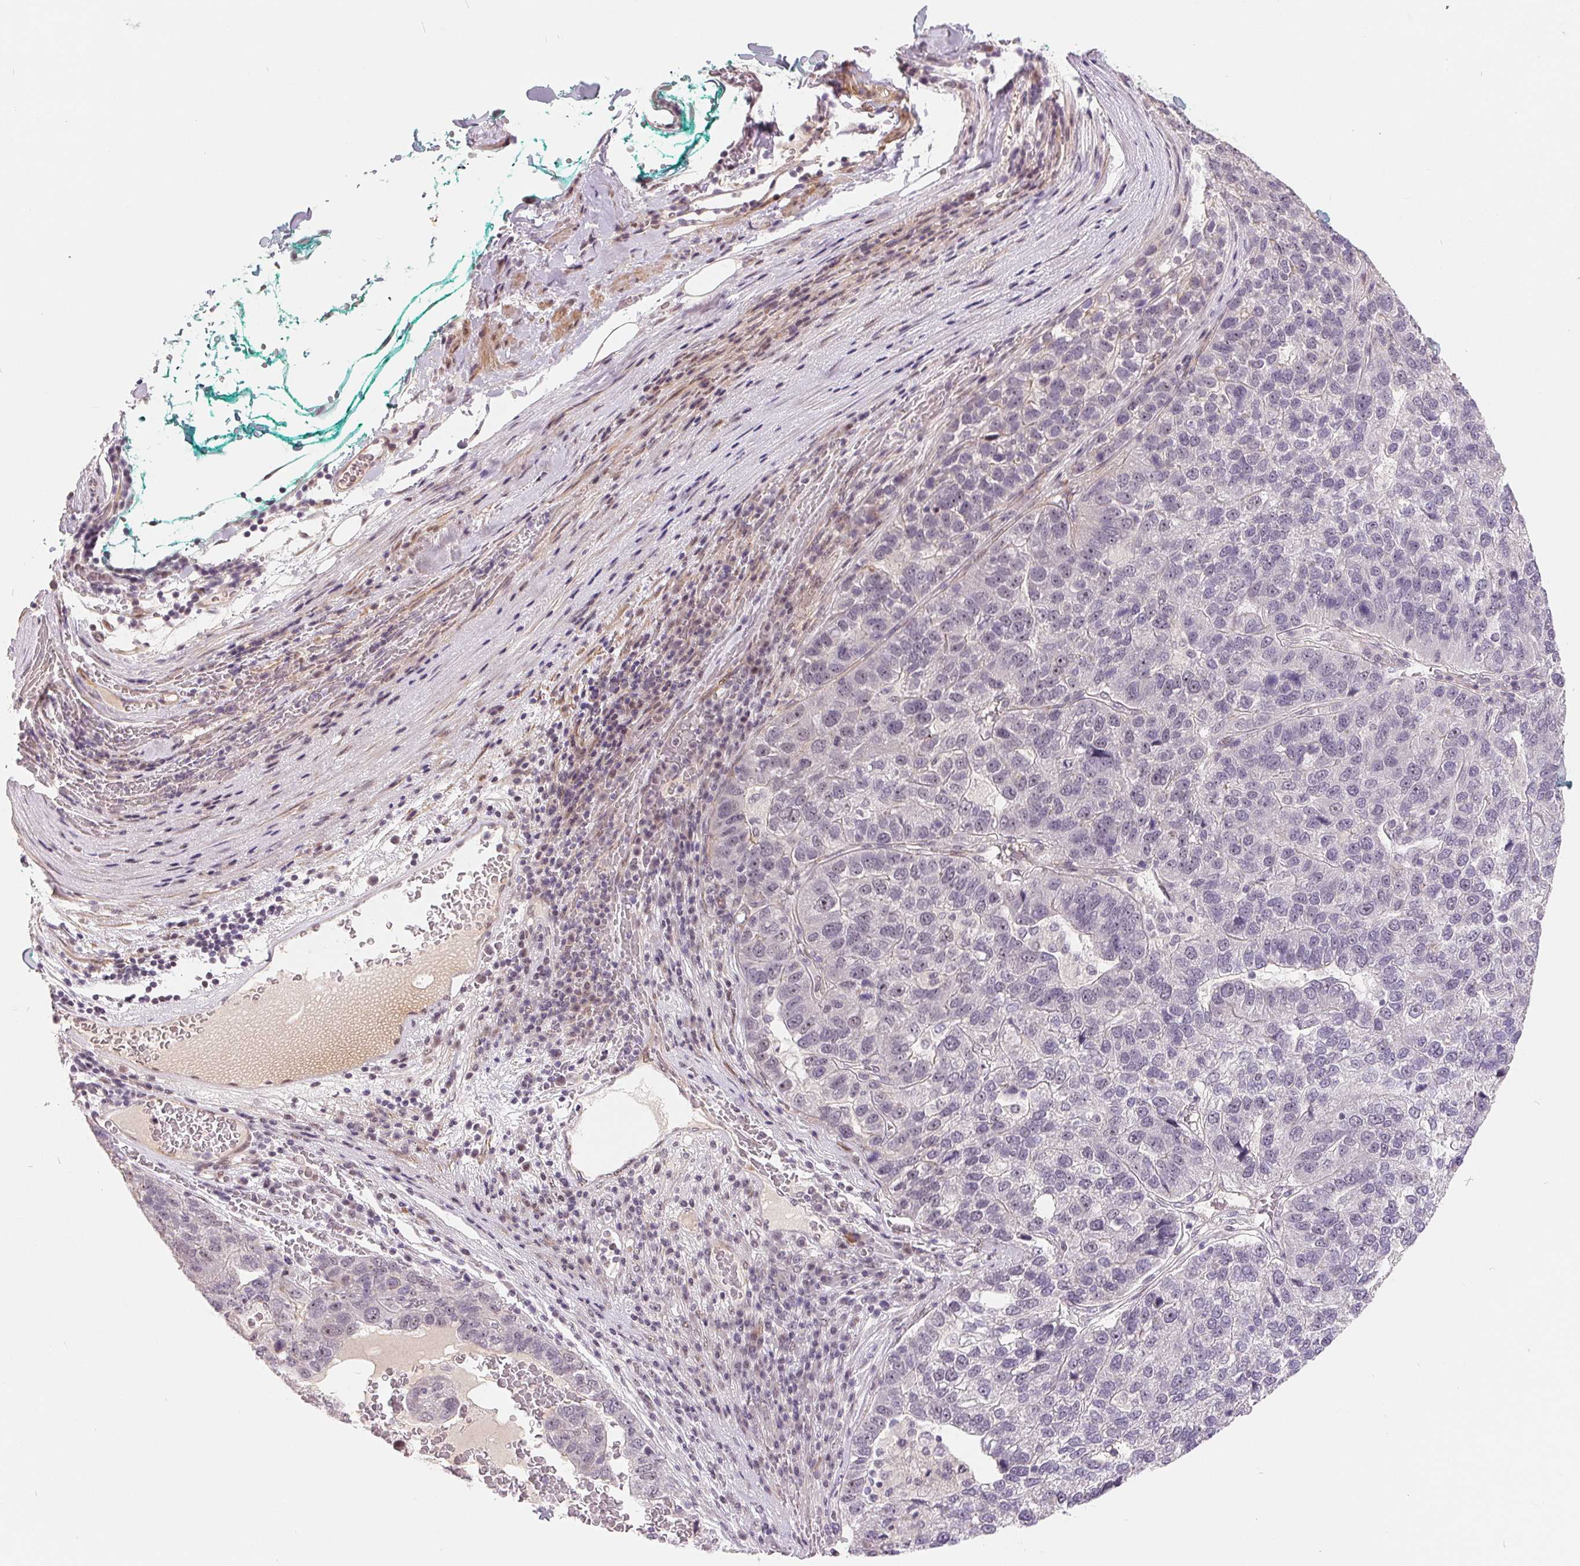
{"staining": {"intensity": "negative", "quantity": "none", "location": "none"}, "tissue": "pancreatic cancer", "cell_type": "Tumor cells", "image_type": "cancer", "snomed": [{"axis": "morphology", "description": "Adenocarcinoma, NOS"}, {"axis": "topography", "description": "Pancreas"}], "caption": "This photomicrograph is of pancreatic cancer (adenocarcinoma) stained with immunohistochemistry (IHC) to label a protein in brown with the nuclei are counter-stained blue. There is no staining in tumor cells.", "gene": "NRG2", "patient": {"sex": "female", "age": 61}}